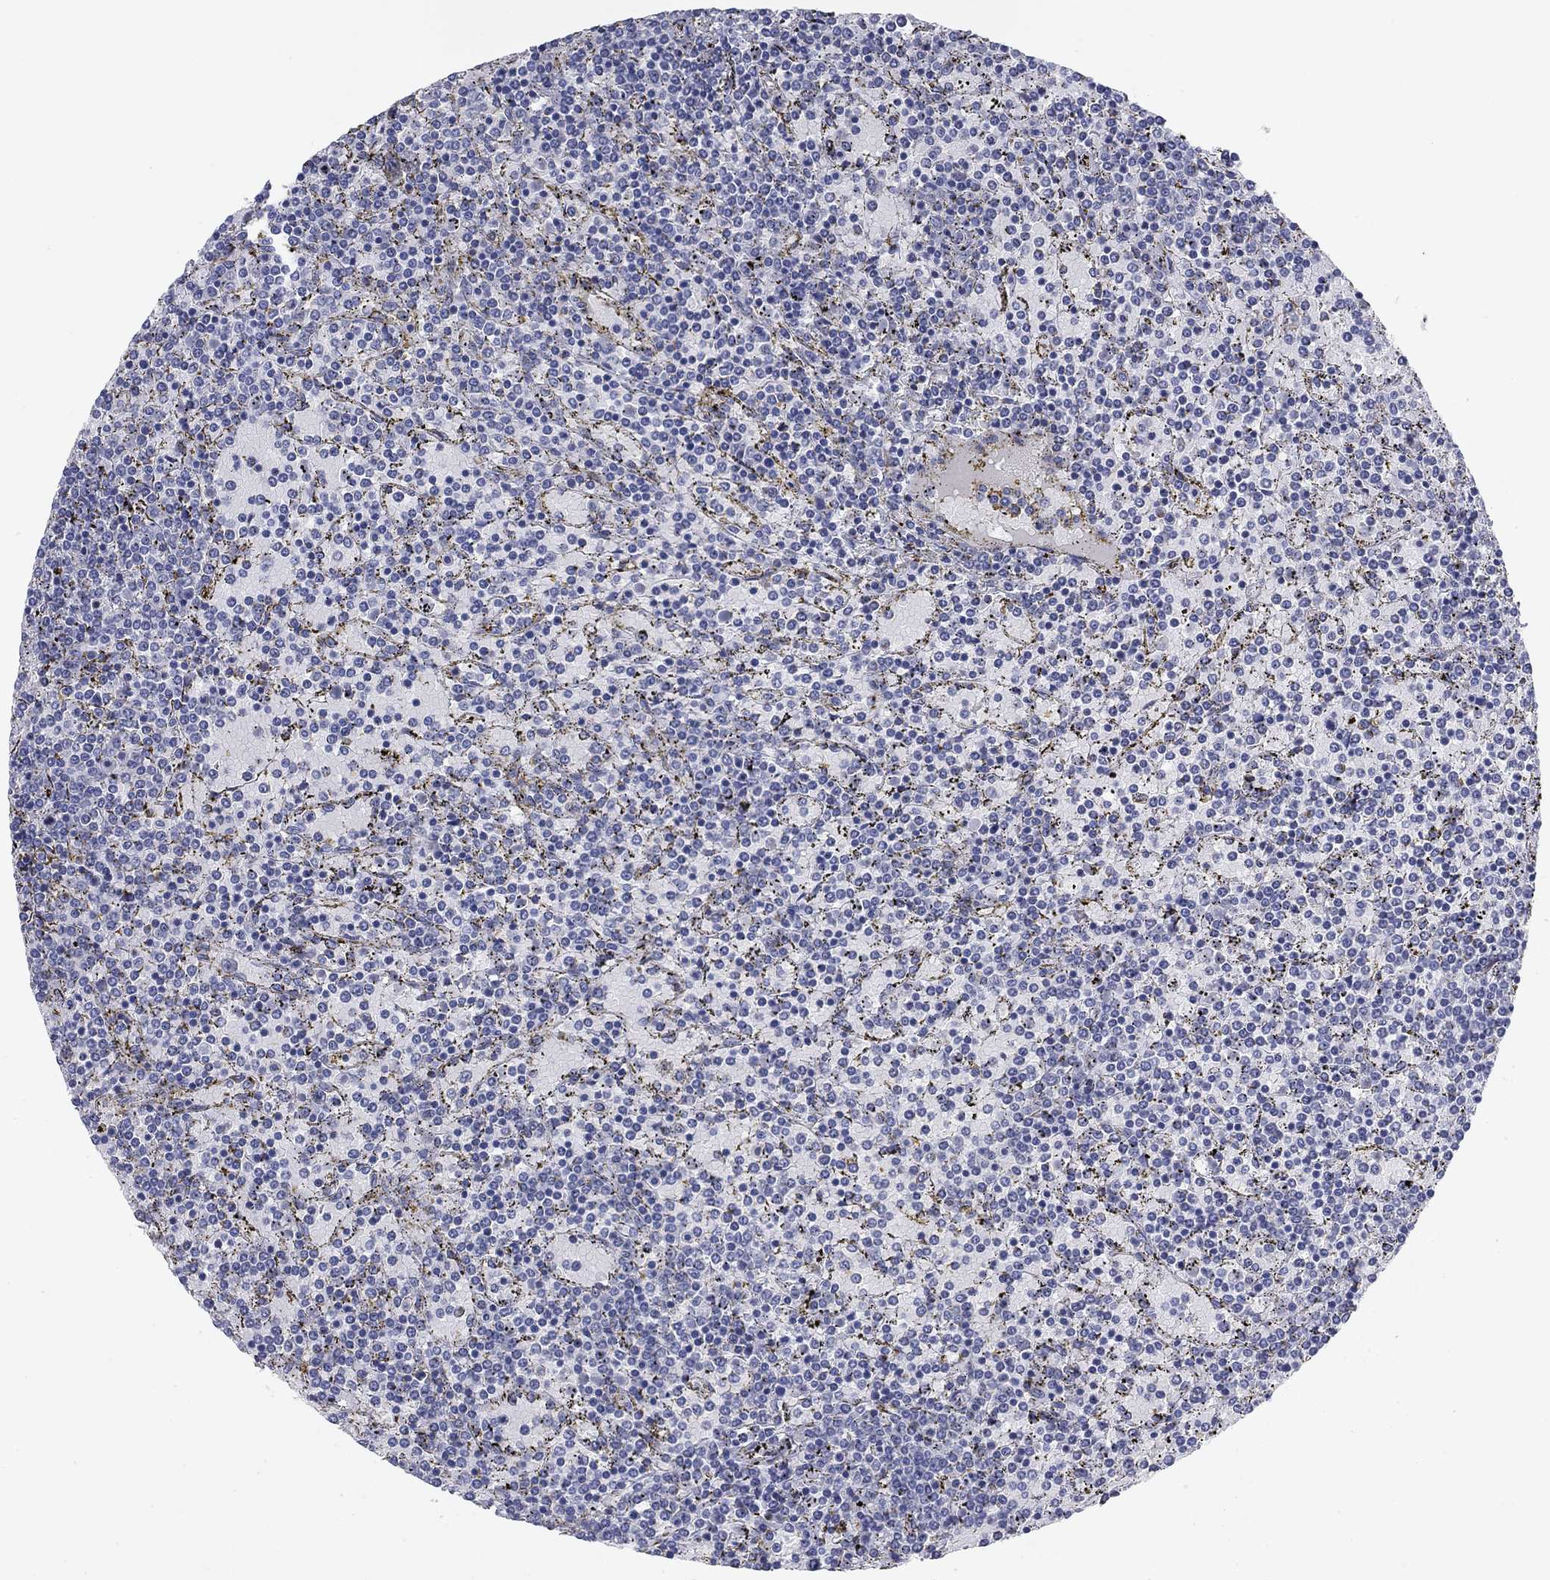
{"staining": {"intensity": "negative", "quantity": "none", "location": "none"}, "tissue": "lymphoma", "cell_type": "Tumor cells", "image_type": "cancer", "snomed": [{"axis": "morphology", "description": "Malignant lymphoma, non-Hodgkin's type, Low grade"}, {"axis": "topography", "description": "Spleen"}], "caption": "This is a photomicrograph of IHC staining of lymphoma, which shows no staining in tumor cells.", "gene": "CNTNAP4", "patient": {"sex": "female", "age": 77}}